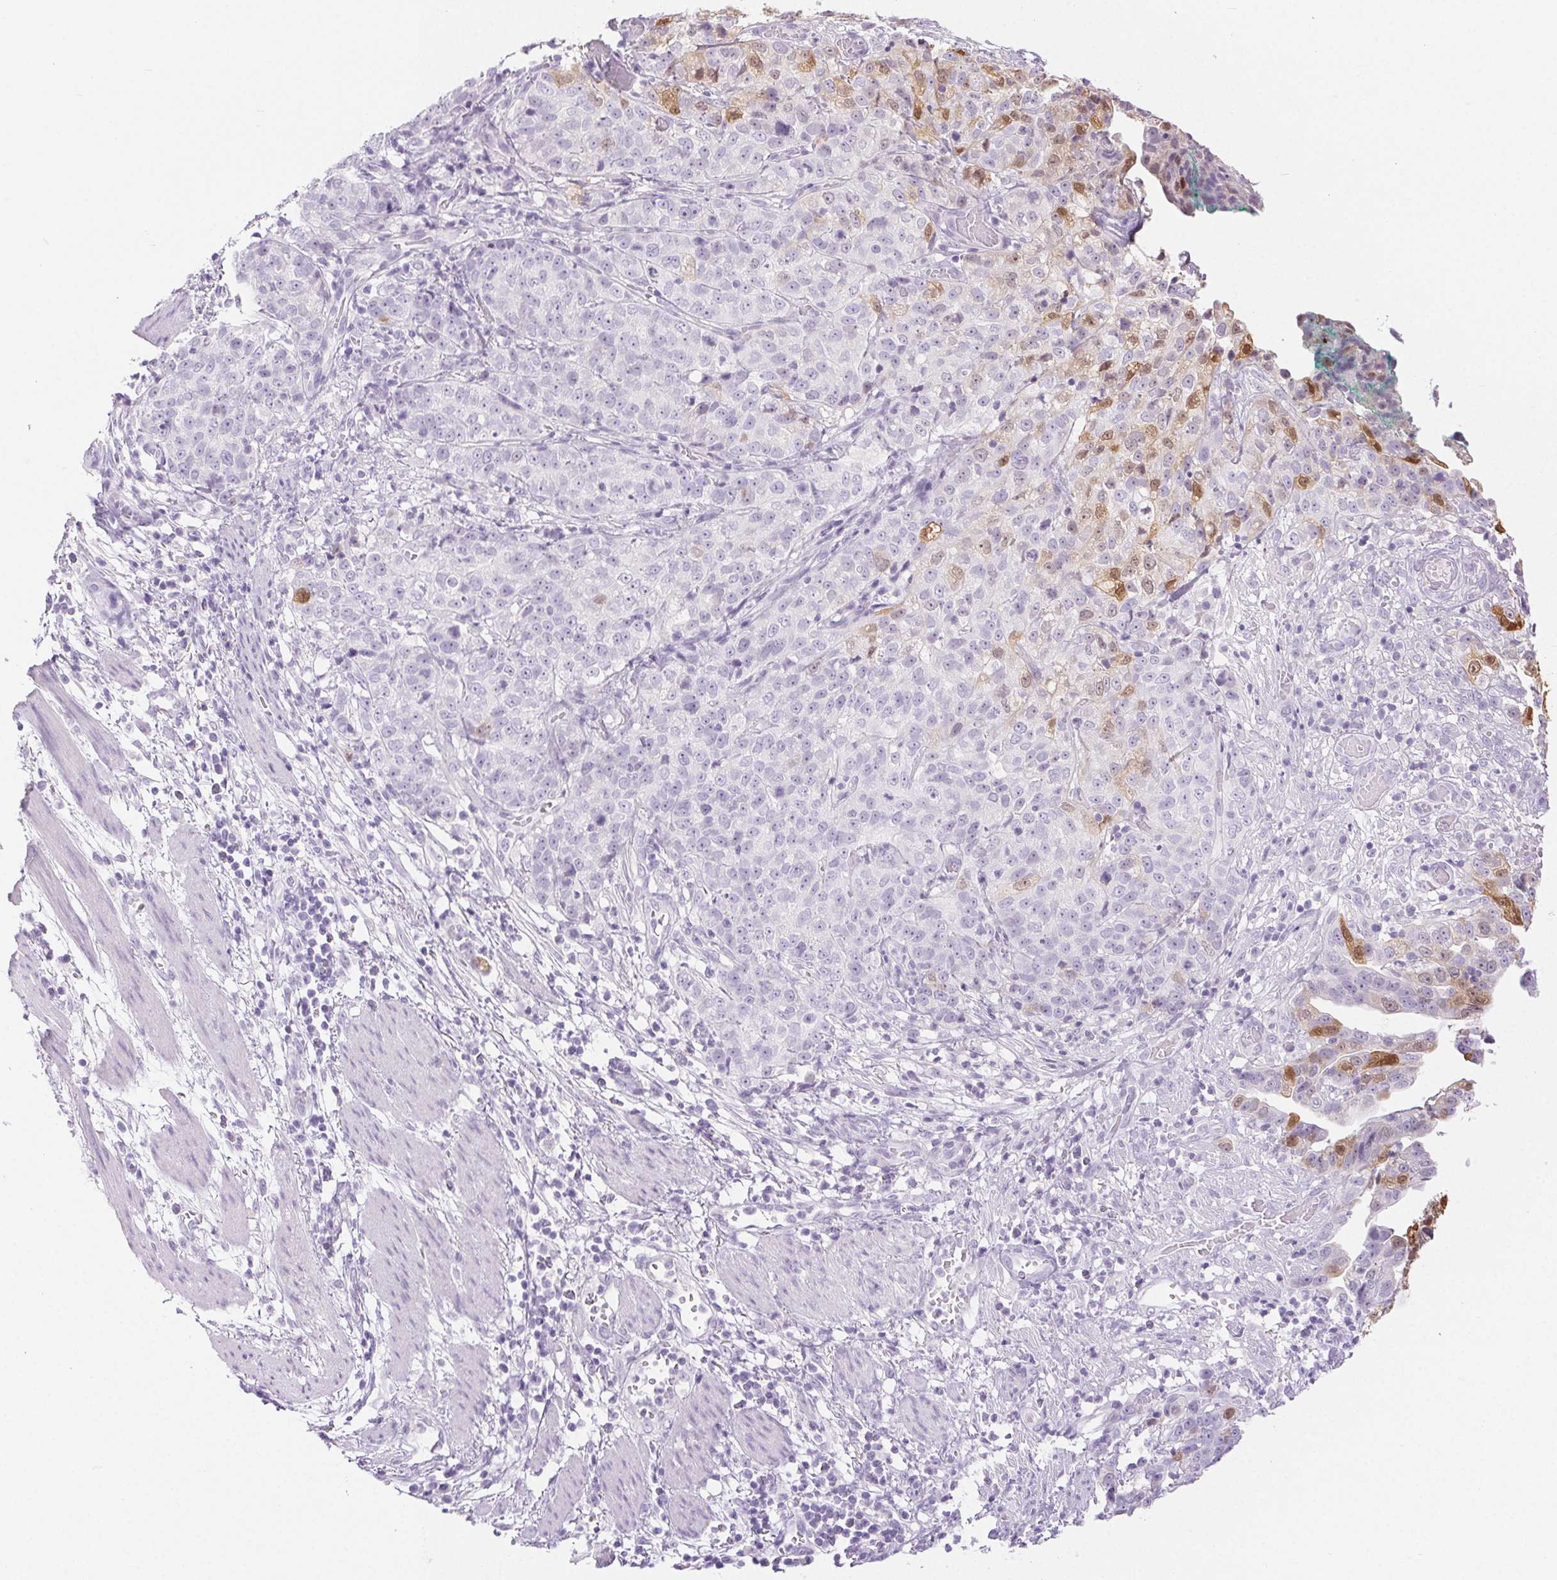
{"staining": {"intensity": "moderate", "quantity": "<25%", "location": "cytoplasmic/membranous,nuclear"}, "tissue": "stomach cancer", "cell_type": "Tumor cells", "image_type": "cancer", "snomed": [{"axis": "morphology", "description": "Adenocarcinoma, NOS"}, {"axis": "topography", "description": "Stomach, upper"}], "caption": "Immunohistochemical staining of human stomach cancer (adenocarcinoma) reveals moderate cytoplasmic/membranous and nuclear protein expression in about <25% of tumor cells.", "gene": "SPRR3", "patient": {"sex": "female", "age": 67}}